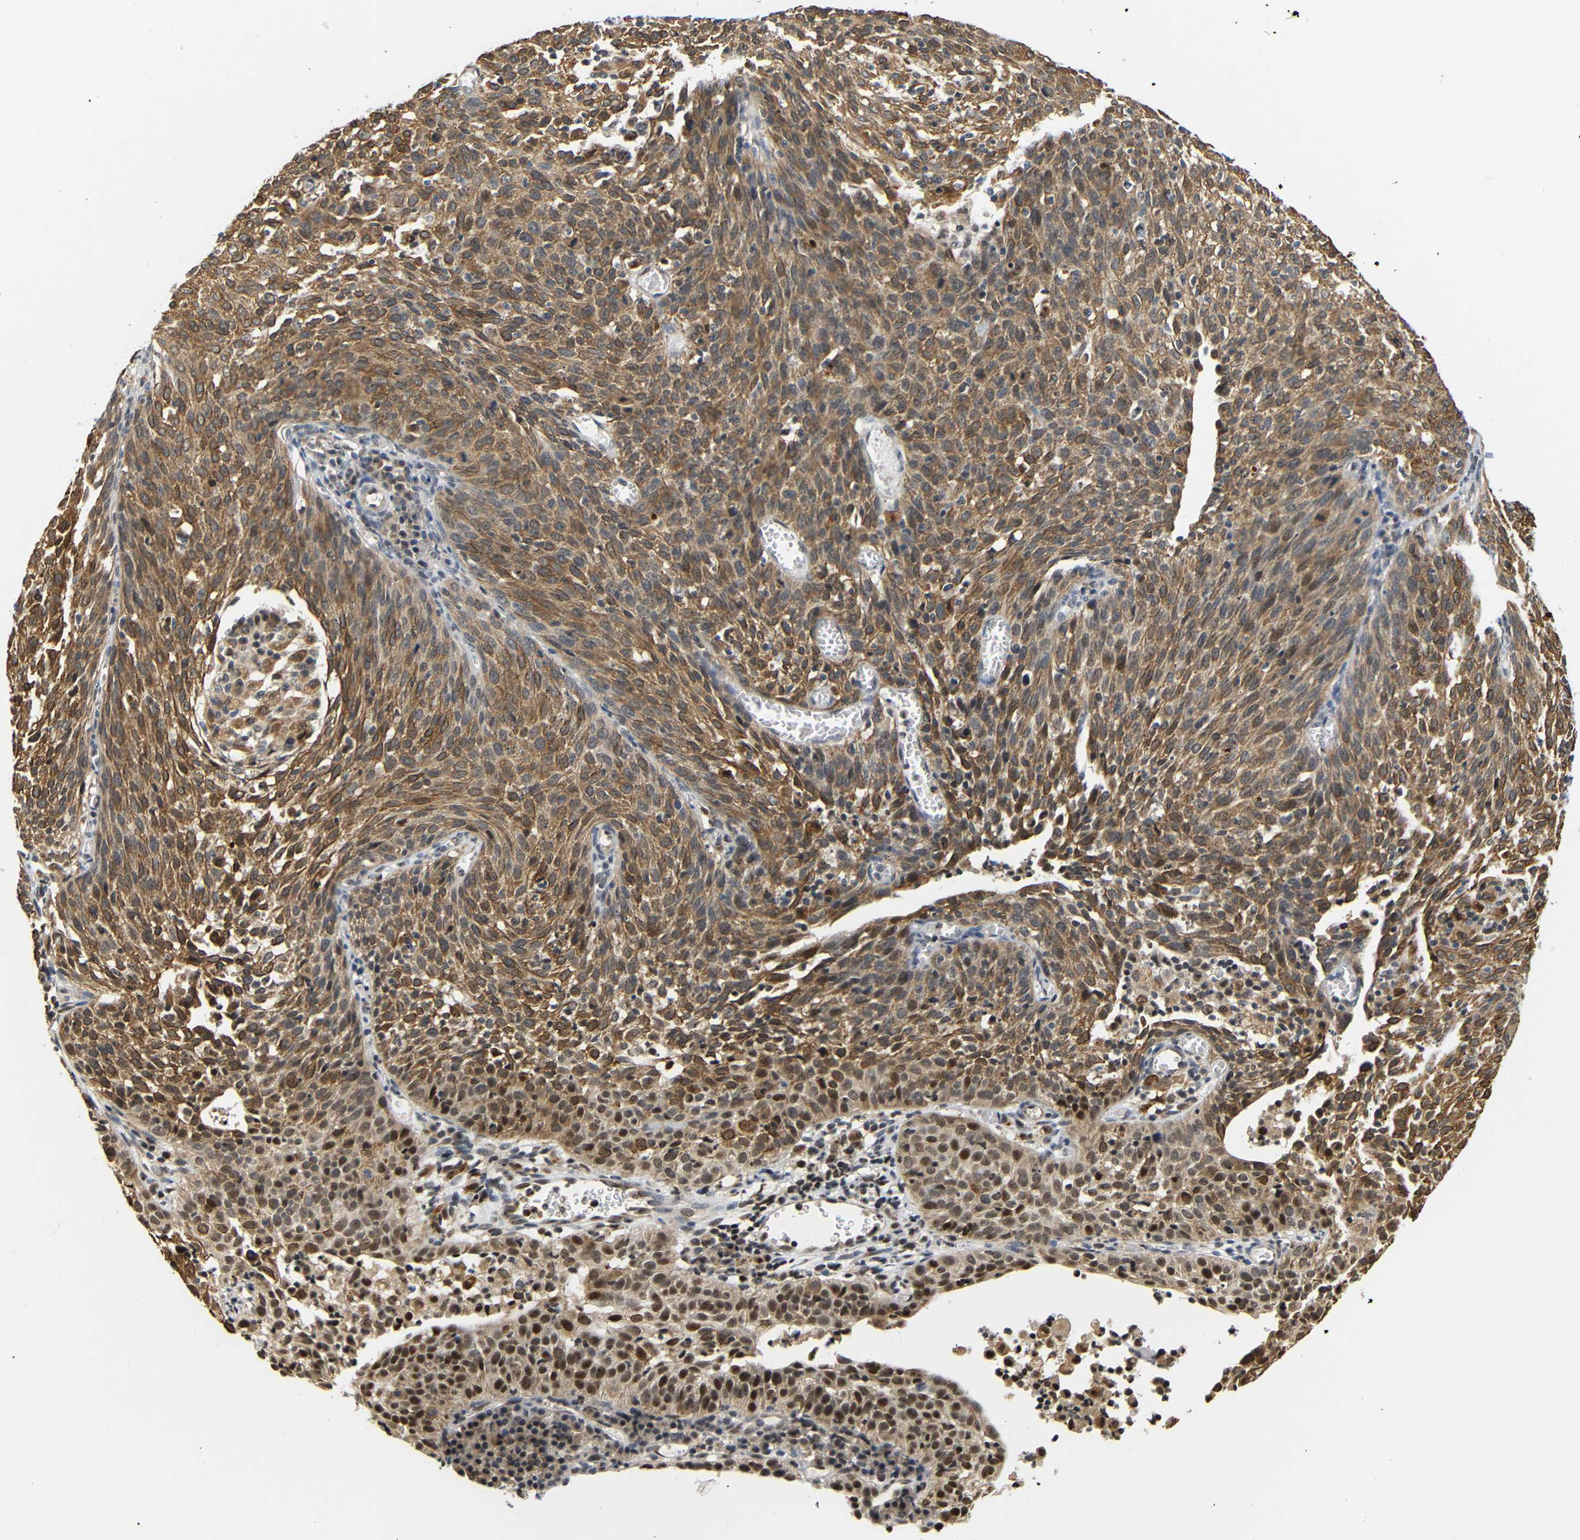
{"staining": {"intensity": "strong", "quantity": ">75%", "location": "cytoplasmic/membranous,nuclear"}, "tissue": "cervical cancer", "cell_type": "Tumor cells", "image_type": "cancer", "snomed": [{"axis": "morphology", "description": "Squamous cell carcinoma, NOS"}, {"axis": "topography", "description": "Cervix"}], "caption": "A brown stain labels strong cytoplasmic/membranous and nuclear positivity of a protein in human cervical cancer tumor cells.", "gene": "GJA5", "patient": {"sex": "female", "age": 38}}